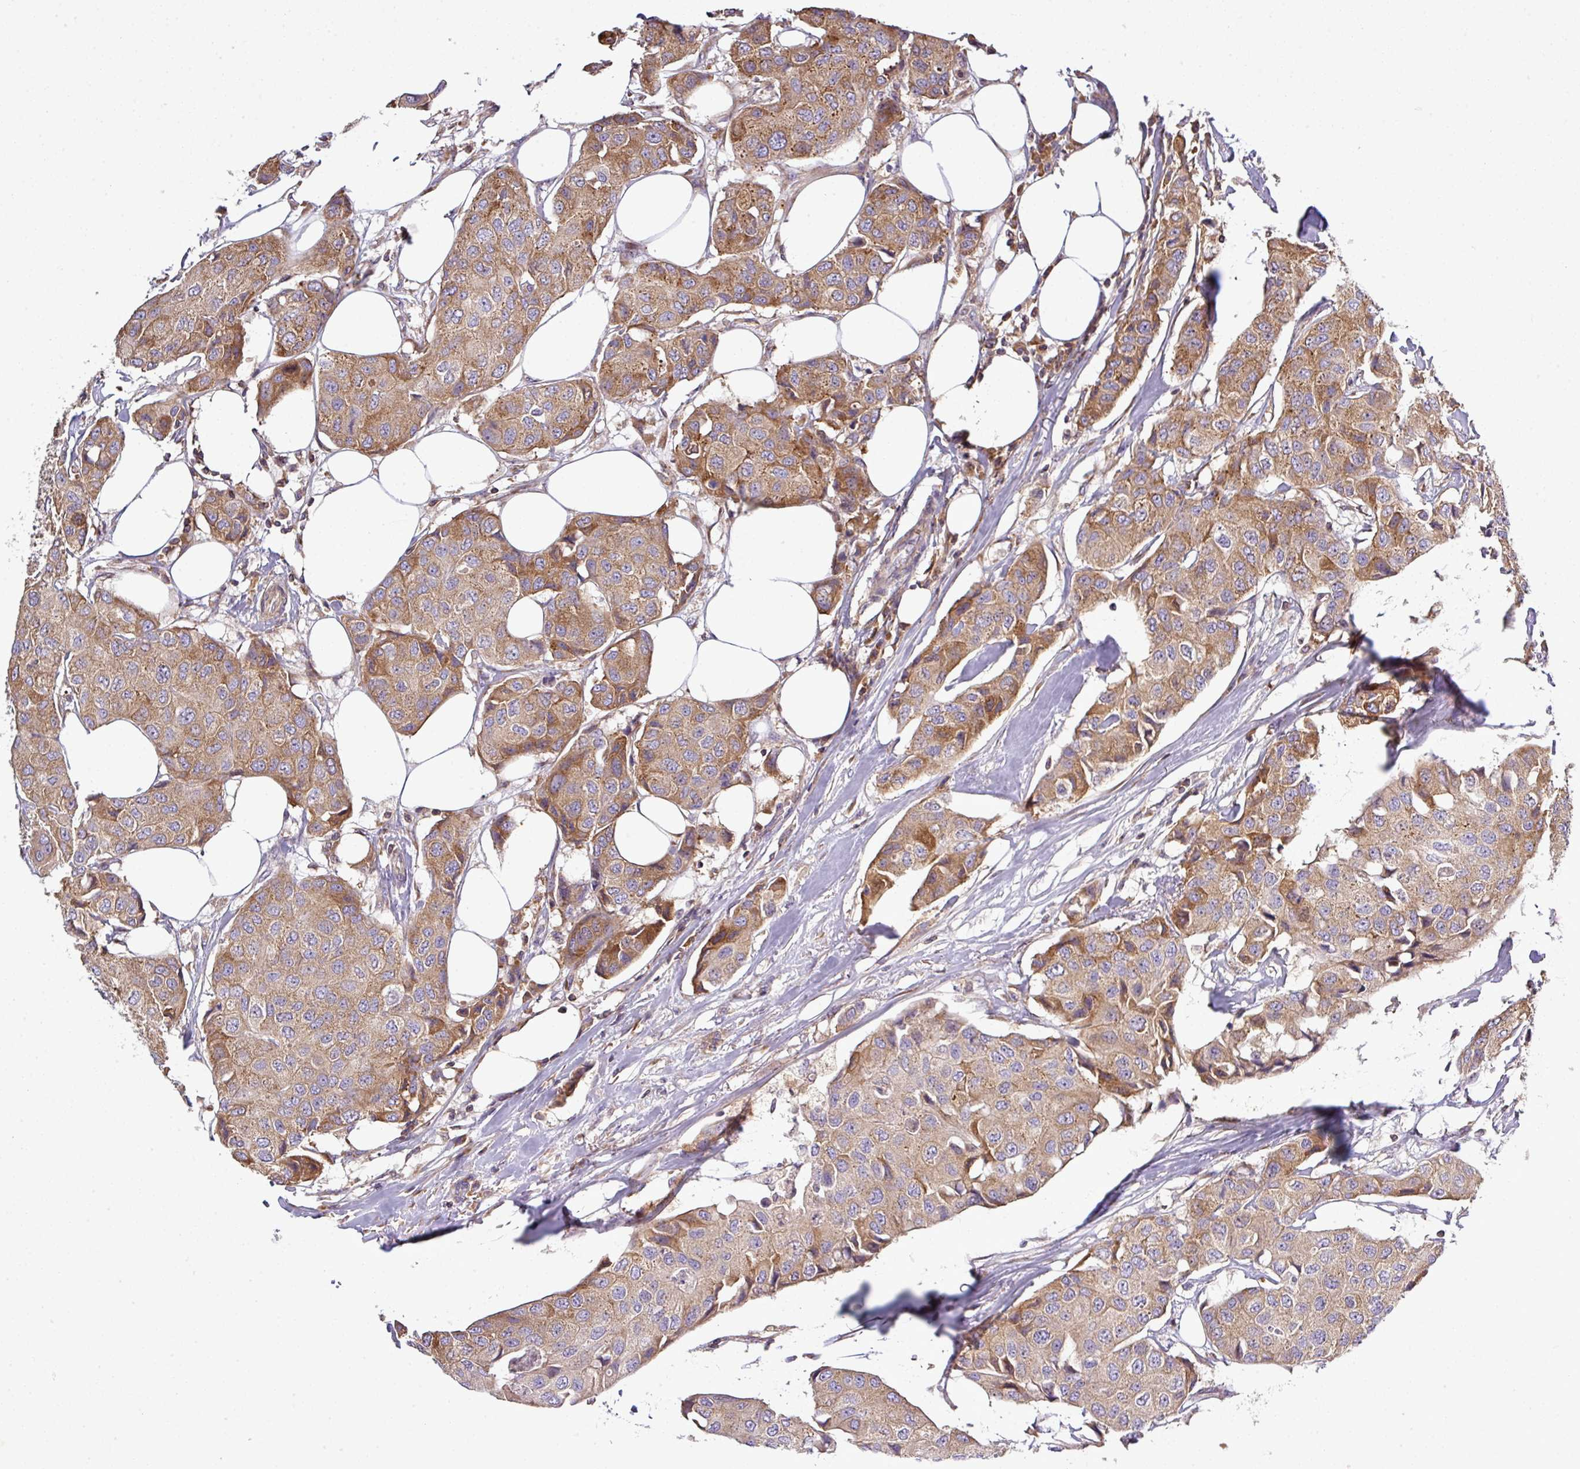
{"staining": {"intensity": "moderate", "quantity": ">75%", "location": "cytoplasmic/membranous"}, "tissue": "breast cancer", "cell_type": "Tumor cells", "image_type": "cancer", "snomed": [{"axis": "morphology", "description": "Duct carcinoma"}, {"axis": "topography", "description": "Breast"}], "caption": "A medium amount of moderate cytoplasmic/membranous expression is appreciated in about >75% of tumor cells in breast intraductal carcinoma tissue.", "gene": "LRRC74B", "patient": {"sex": "female", "age": 80}}